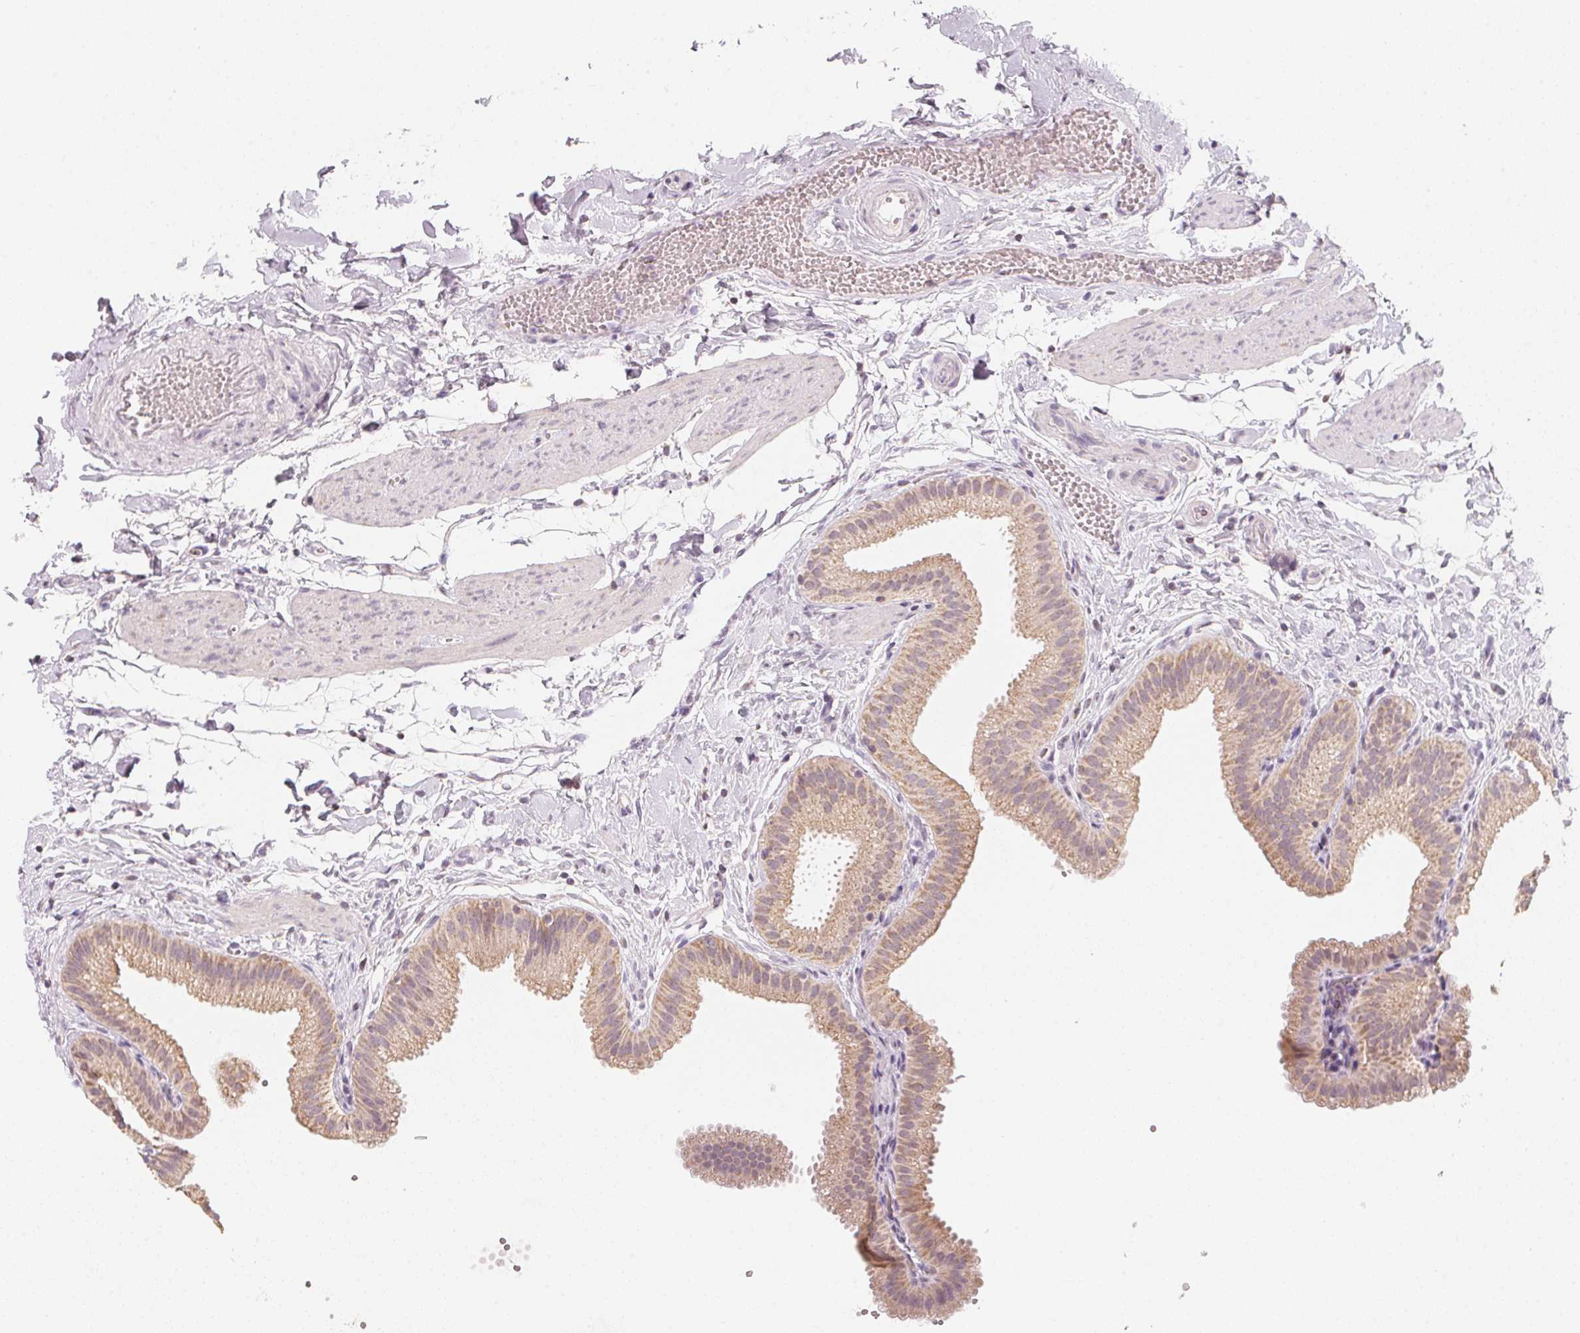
{"staining": {"intensity": "weak", "quantity": ">75%", "location": "cytoplasmic/membranous"}, "tissue": "gallbladder", "cell_type": "Glandular cells", "image_type": "normal", "snomed": [{"axis": "morphology", "description": "Normal tissue, NOS"}, {"axis": "topography", "description": "Gallbladder"}], "caption": "High-power microscopy captured an IHC histopathology image of normal gallbladder, revealing weak cytoplasmic/membranous expression in about >75% of glandular cells.", "gene": "ANKRD31", "patient": {"sex": "female", "age": 63}}